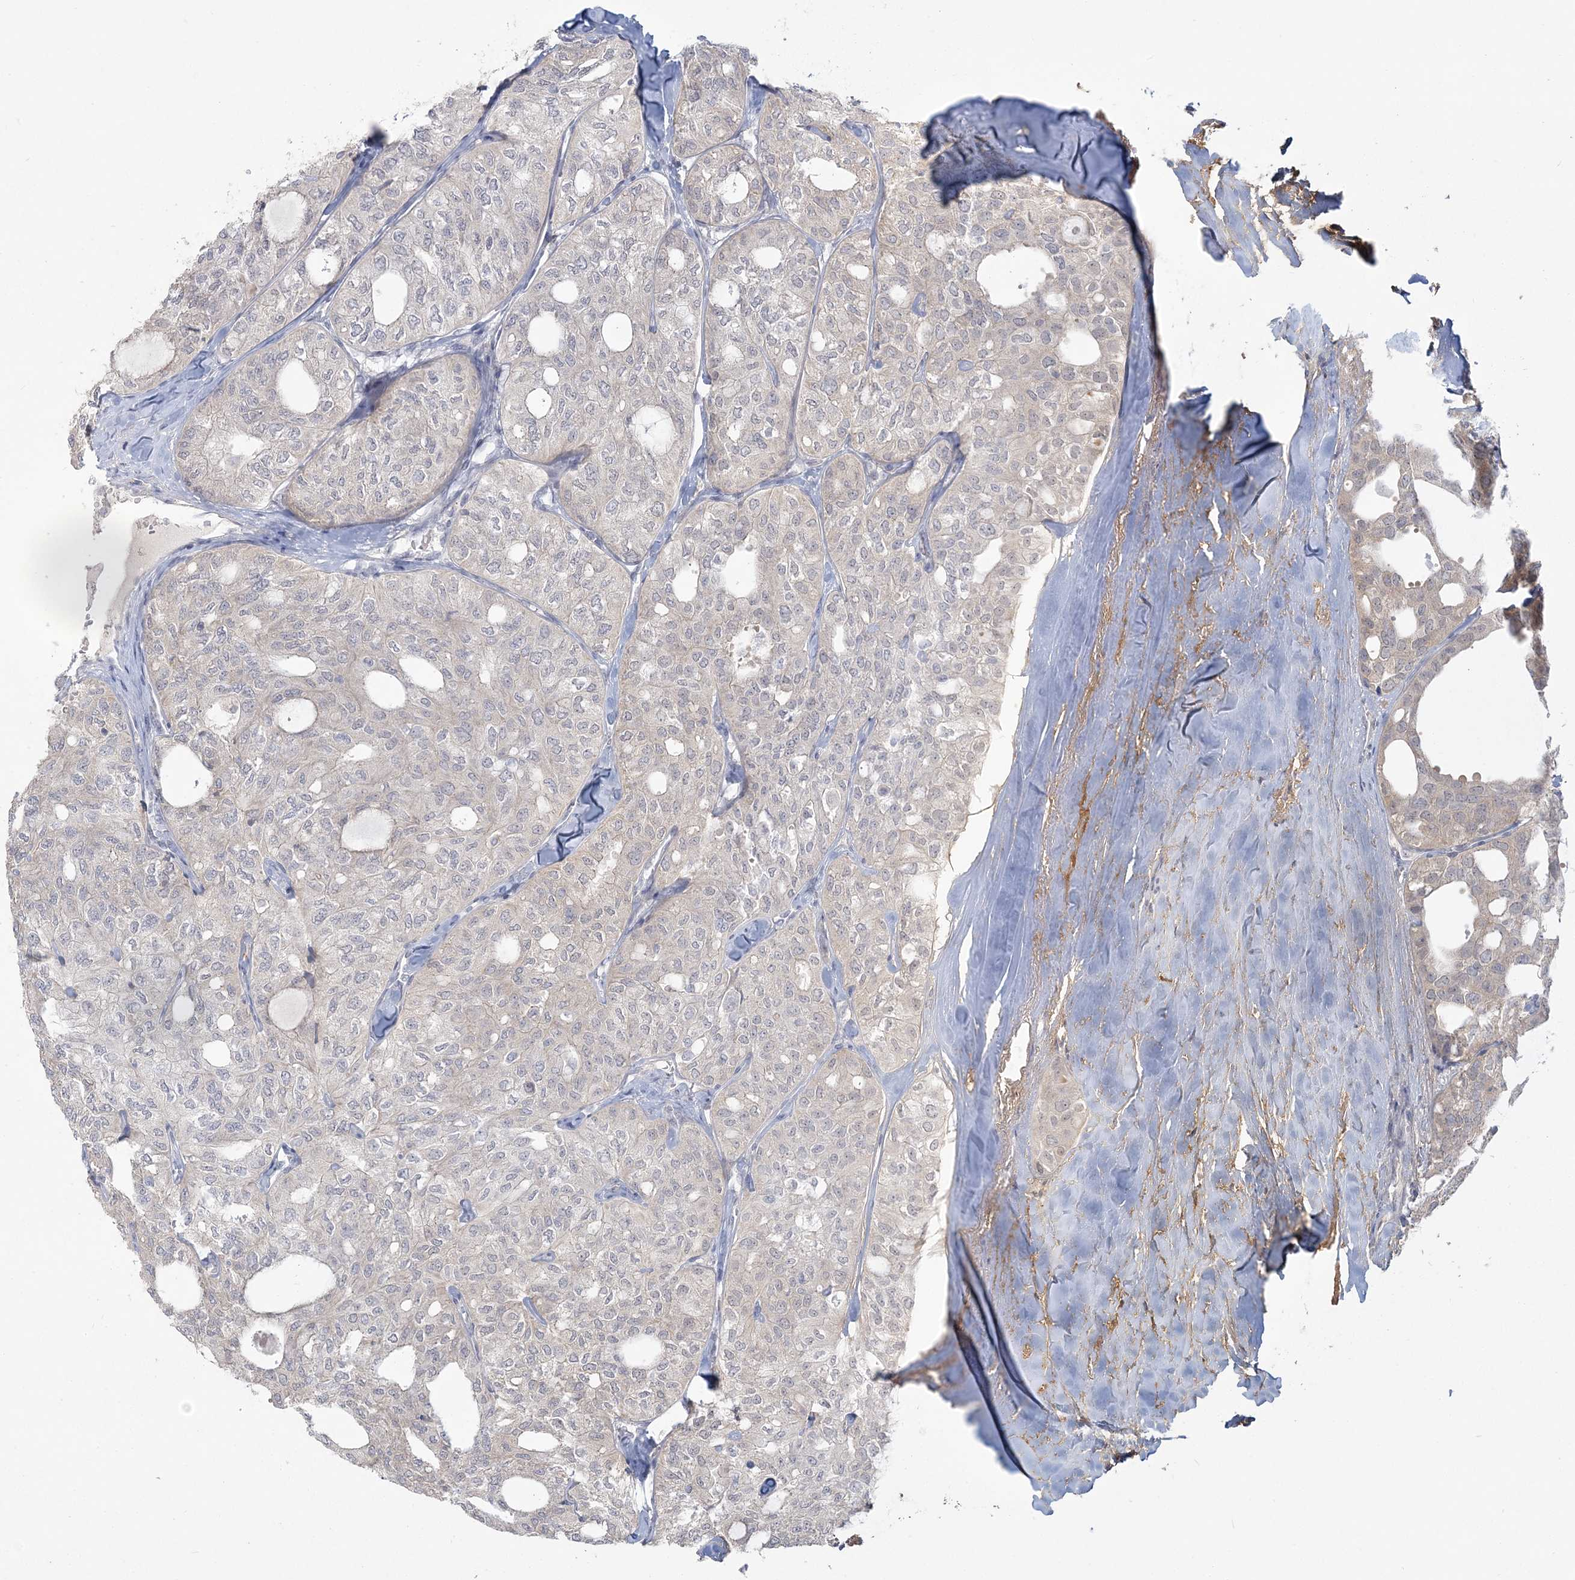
{"staining": {"intensity": "negative", "quantity": "none", "location": "none"}, "tissue": "thyroid cancer", "cell_type": "Tumor cells", "image_type": "cancer", "snomed": [{"axis": "morphology", "description": "Follicular adenoma carcinoma, NOS"}, {"axis": "topography", "description": "Thyroid gland"}], "caption": "Immunohistochemistry (IHC) micrograph of follicular adenoma carcinoma (thyroid) stained for a protein (brown), which displays no positivity in tumor cells.", "gene": "ANKS1A", "patient": {"sex": "male", "age": 75}}